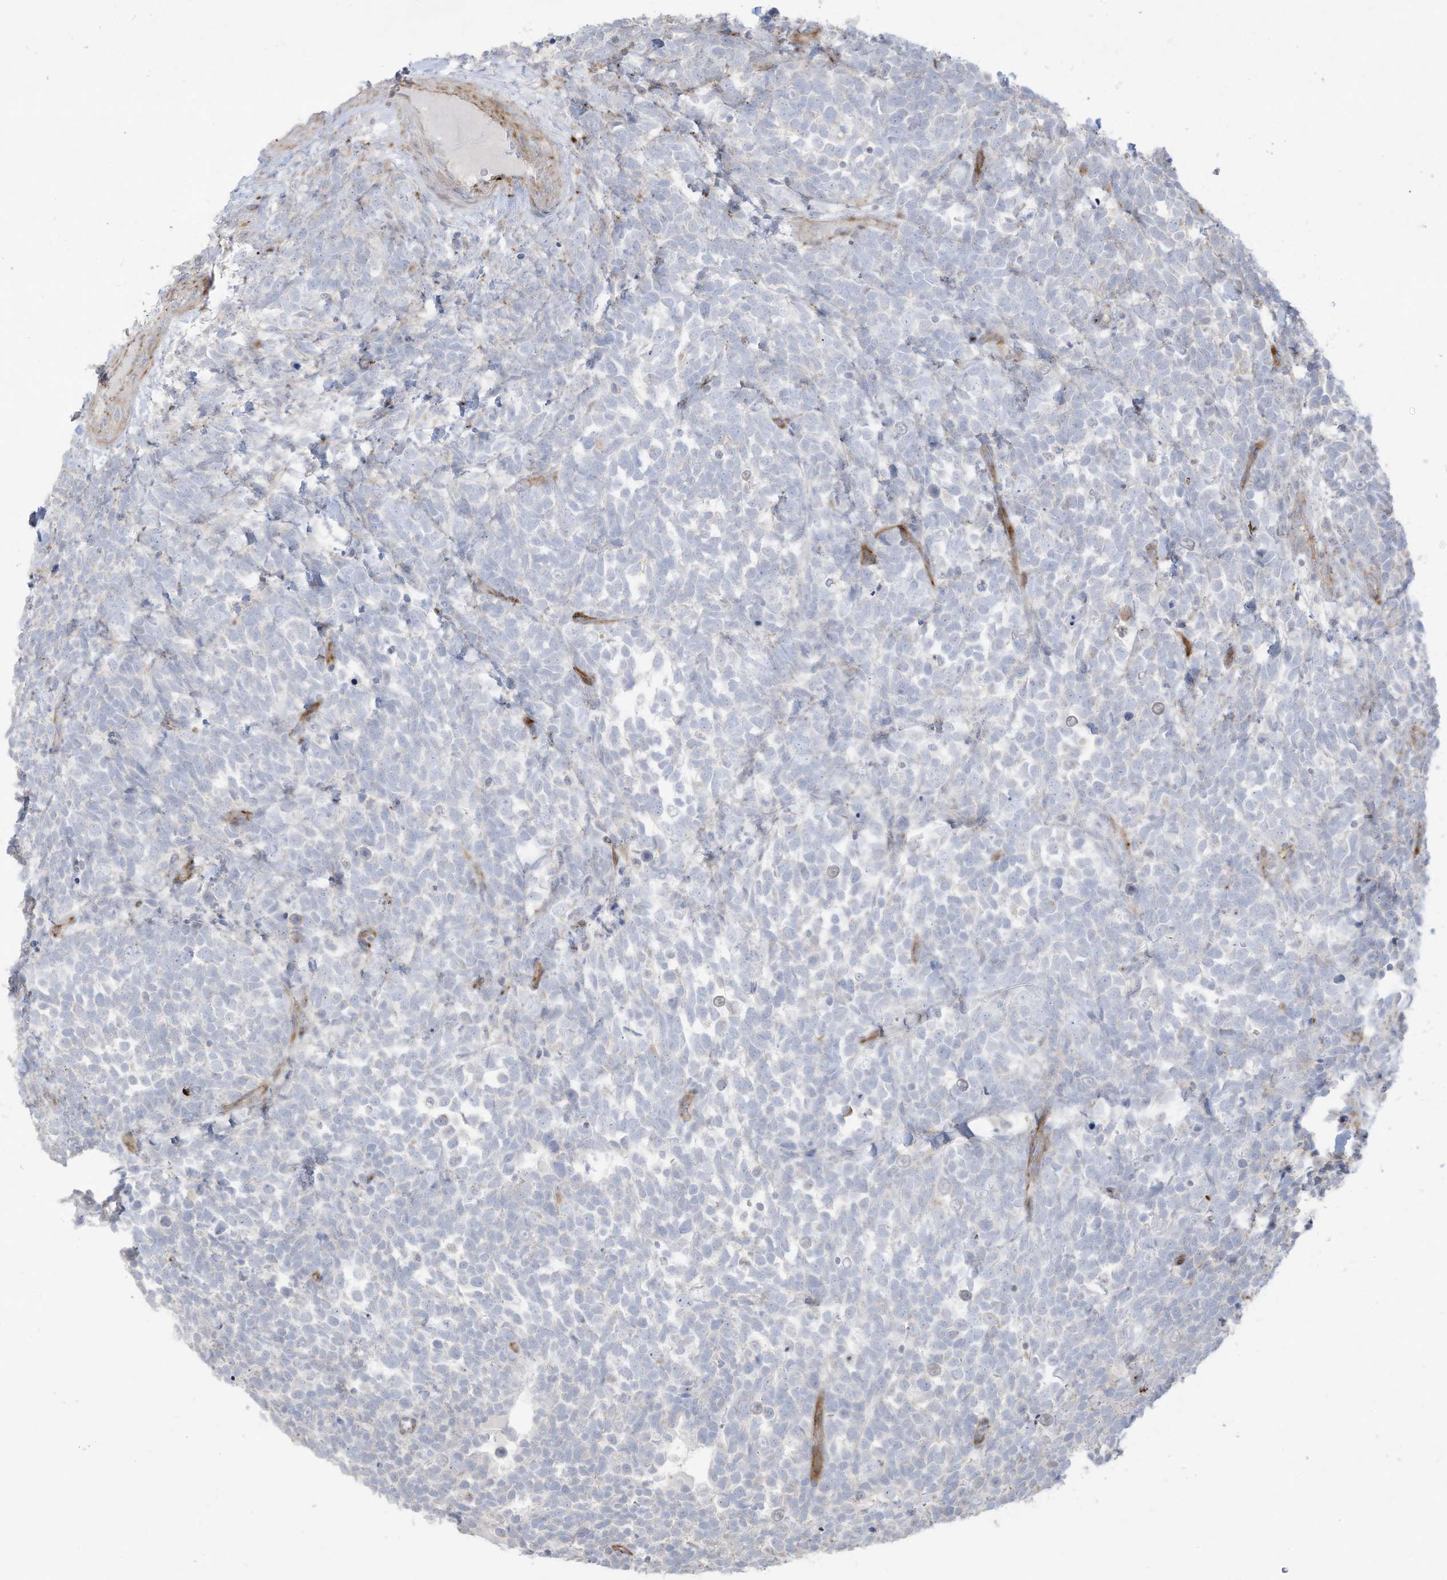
{"staining": {"intensity": "negative", "quantity": "none", "location": "none"}, "tissue": "urothelial cancer", "cell_type": "Tumor cells", "image_type": "cancer", "snomed": [{"axis": "morphology", "description": "Urothelial carcinoma, High grade"}, {"axis": "topography", "description": "Urinary bladder"}], "caption": "Tumor cells are negative for brown protein staining in urothelial carcinoma (high-grade).", "gene": "THNSL2", "patient": {"sex": "female", "age": 82}}